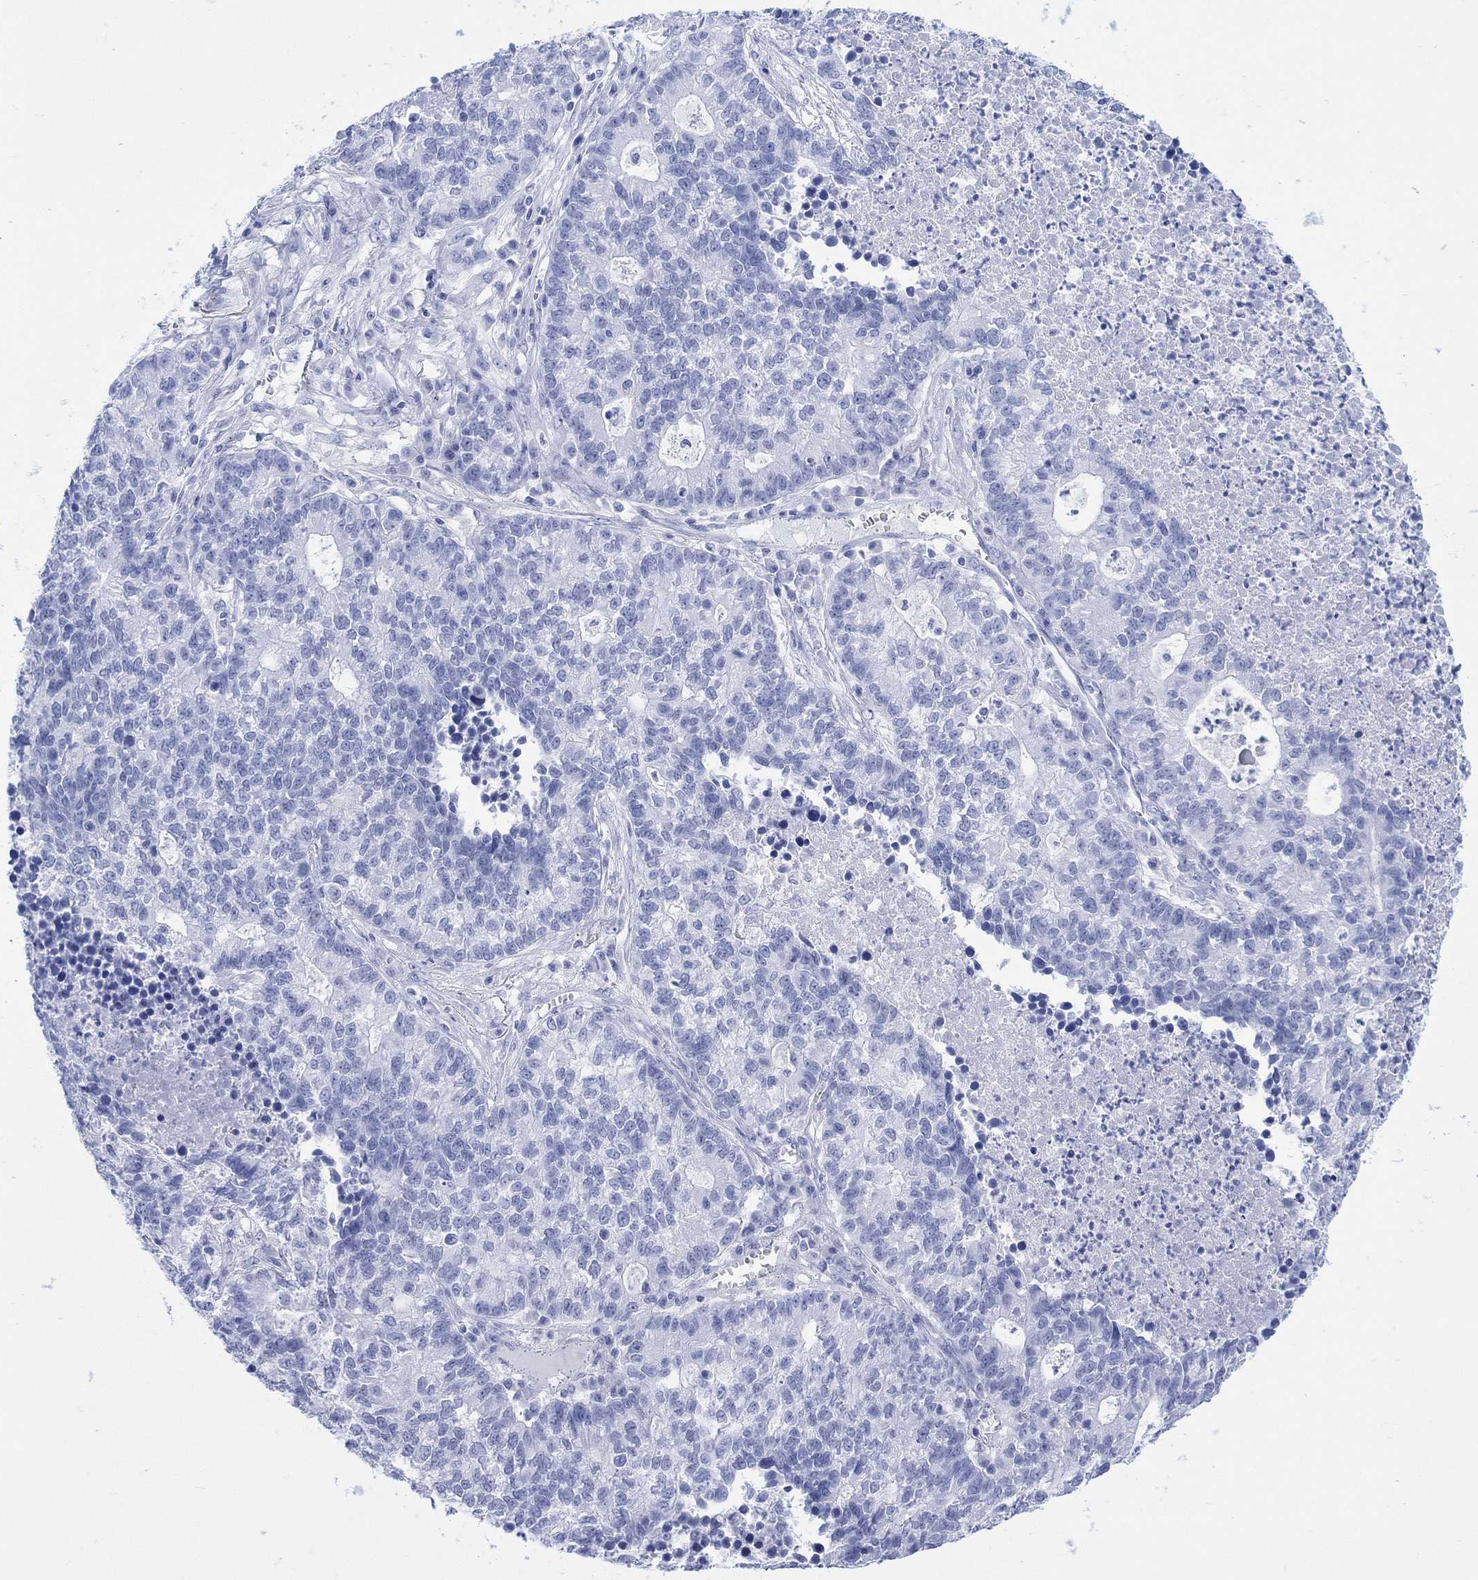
{"staining": {"intensity": "negative", "quantity": "none", "location": "none"}, "tissue": "lung cancer", "cell_type": "Tumor cells", "image_type": "cancer", "snomed": [{"axis": "morphology", "description": "Adenocarcinoma, NOS"}, {"axis": "topography", "description": "Lung"}], "caption": "Immunohistochemistry micrograph of human lung adenocarcinoma stained for a protein (brown), which exhibits no staining in tumor cells.", "gene": "CELF4", "patient": {"sex": "male", "age": 57}}